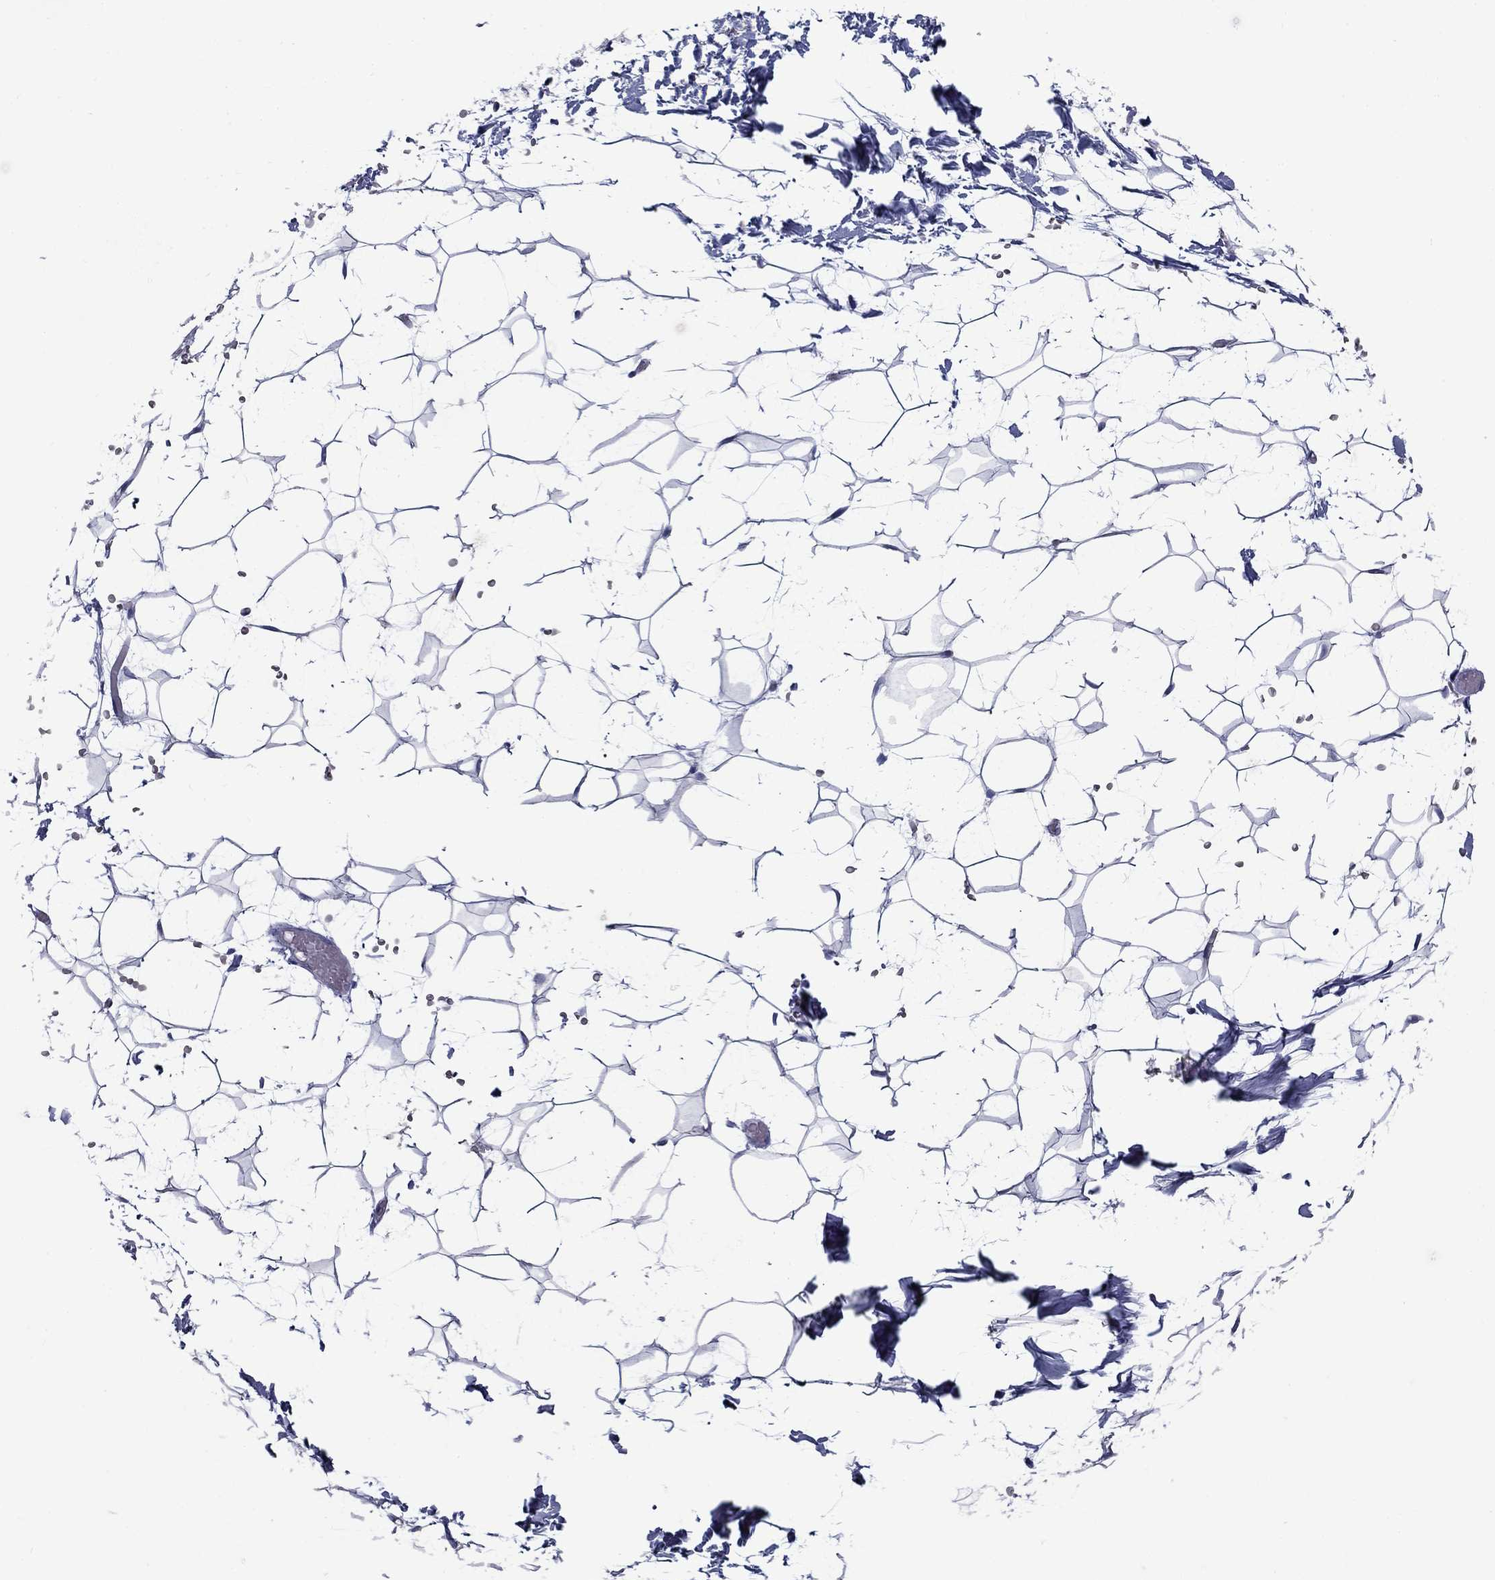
{"staining": {"intensity": "negative", "quantity": "none", "location": "none"}, "tissue": "adipose tissue", "cell_type": "Adipocytes", "image_type": "normal", "snomed": [{"axis": "morphology", "description": "Normal tissue, NOS"}, {"axis": "topography", "description": "Skin"}, {"axis": "topography", "description": "Peripheral nerve tissue"}], "caption": "Immunohistochemistry micrograph of benign human adipose tissue stained for a protein (brown), which exhibits no positivity in adipocytes.", "gene": "TFR2", "patient": {"sex": "female", "age": 56}}